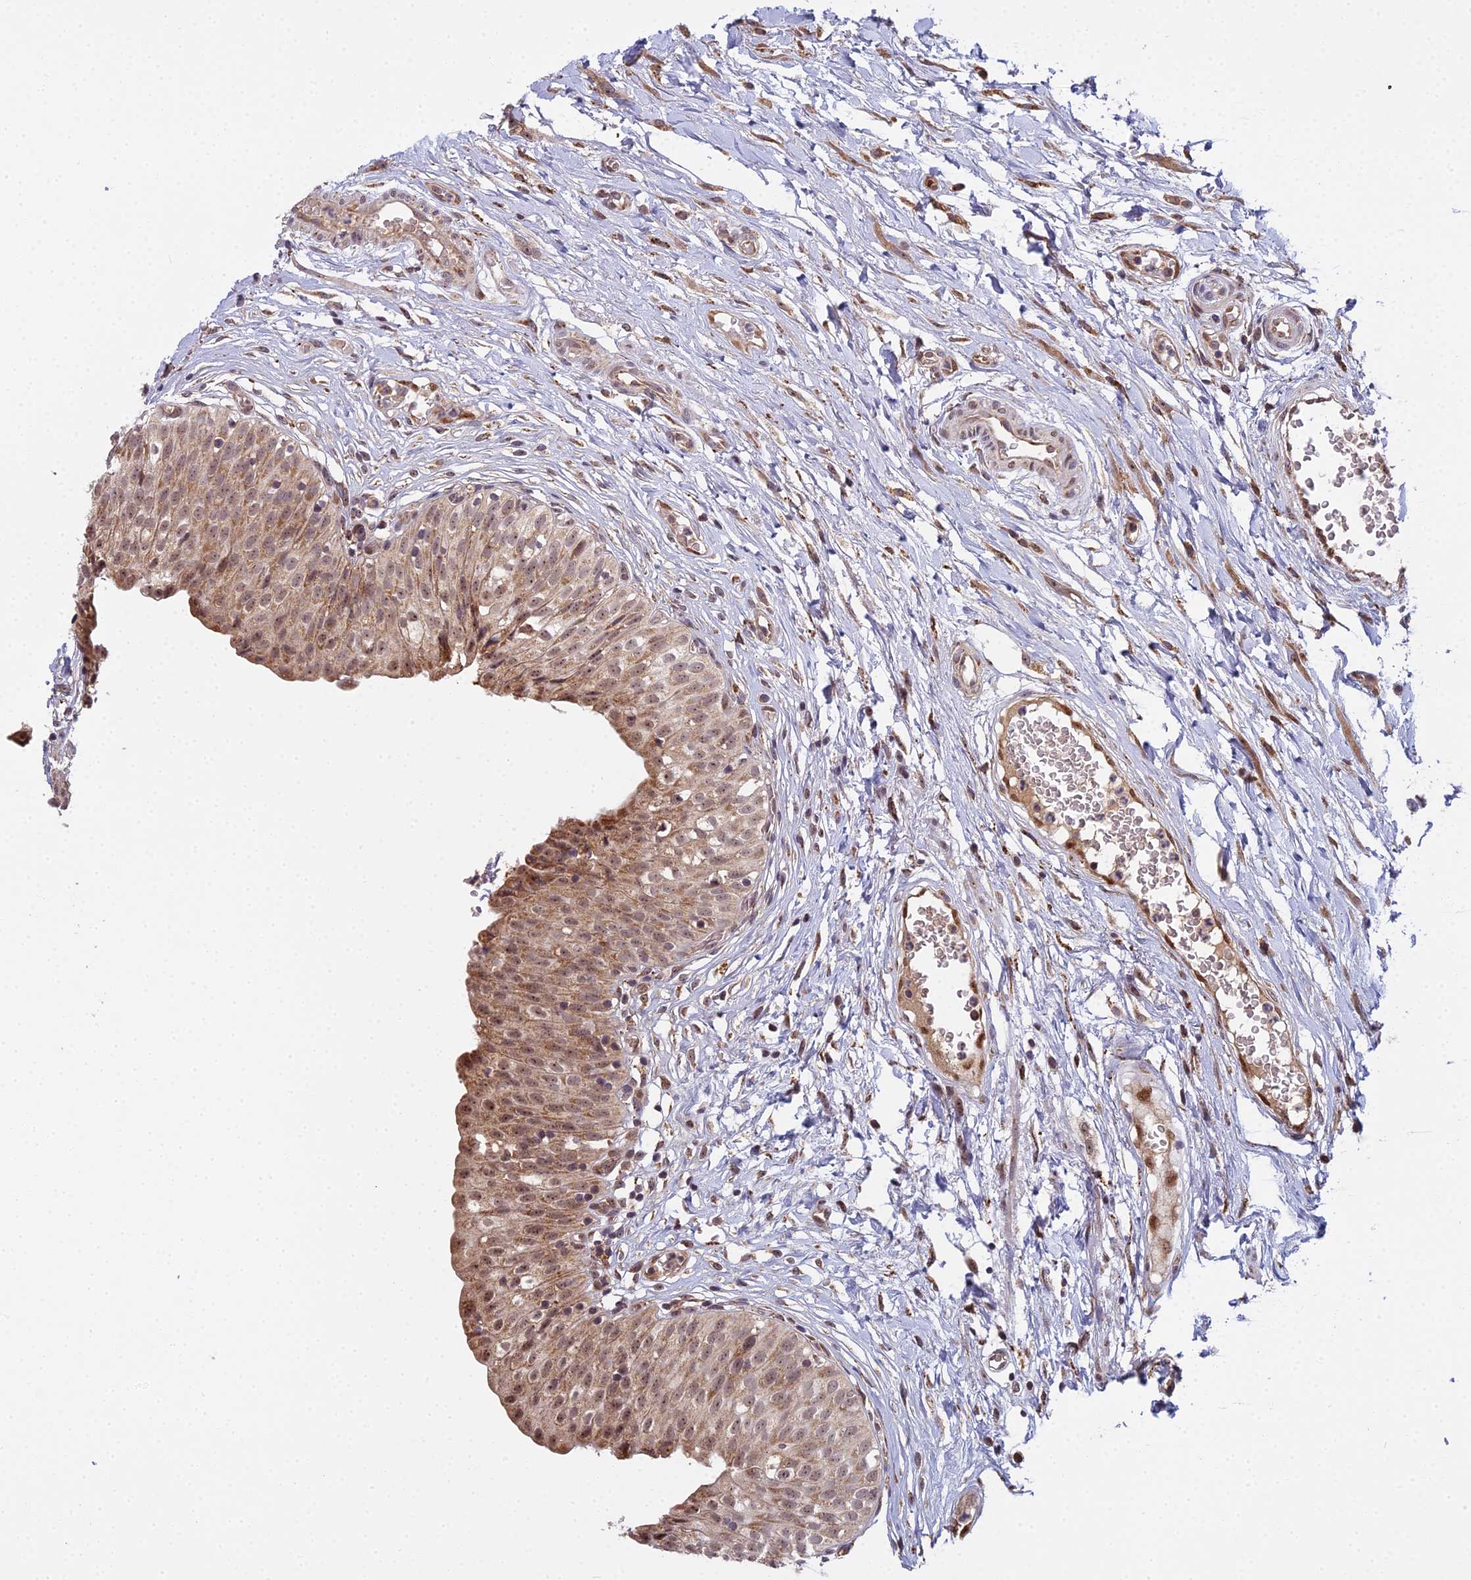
{"staining": {"intensity": "moderate", "quantity": ">75%", "location": "cytoplasmic/membranous,nuclear"}, "tissue": "urinary bladder", "cell_type": "Urothelial cells", "image_type": "normal", "snomed": [{"axis": "morphology", "description": "Normal tissue, NOS"}, {"axis": "topography", "description": "Urinary bladder"}], "caption": "Protein staining of unremarkable urinary bladder shows moderate cytoplasmic/membranous,nuclear positivity in approximately >75% of urothelial cells.", "gene": "MEOX1", "patient": {"sex": "male", "age": 55}}